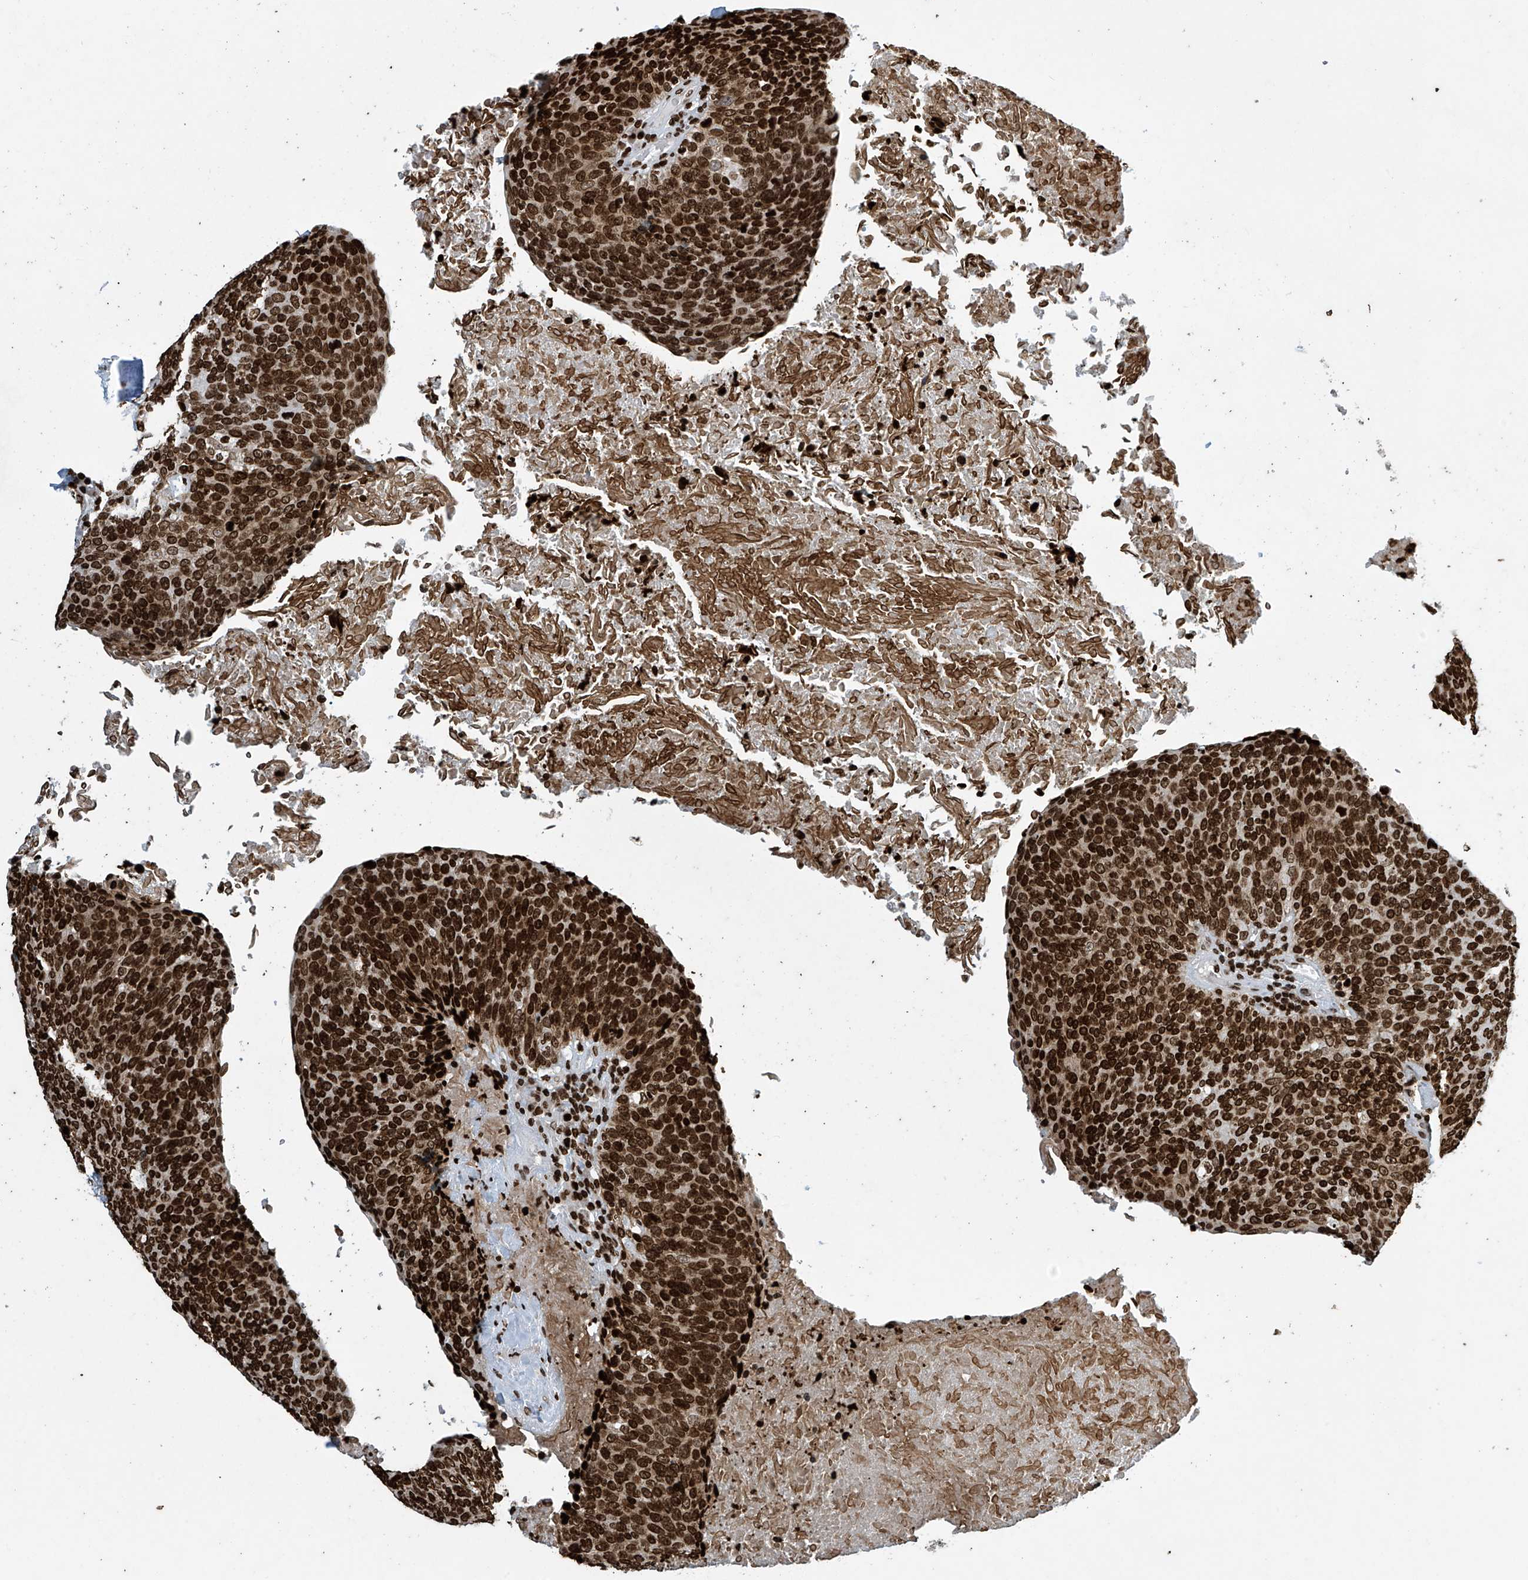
{"staining": {"intensity": "strong", "quantity": ">75%", "location": "nuclear"}, "tissue": "head and neck cancer", "cell_type": "Tumor cells", "image_type": "cancer", "snomed": [{"axis": "morphology", "description": "Squamous cell carcinoma, NOS"}, {"axis": "morphology", "description": "Squamous cell carcinoma, metastatic, NOS"}, {"axis": "topography", "description": "Lymph node"}, {"axis": "topography", "description": "Head-Neck"}], "caption": "Immunohistochemical staining of head and neck cancer reveals high levels of strong nuclear expression in approximately >75% of tumor cells.", "gene": "H4C16", "patient": {"sex": "male", "age": 62}}